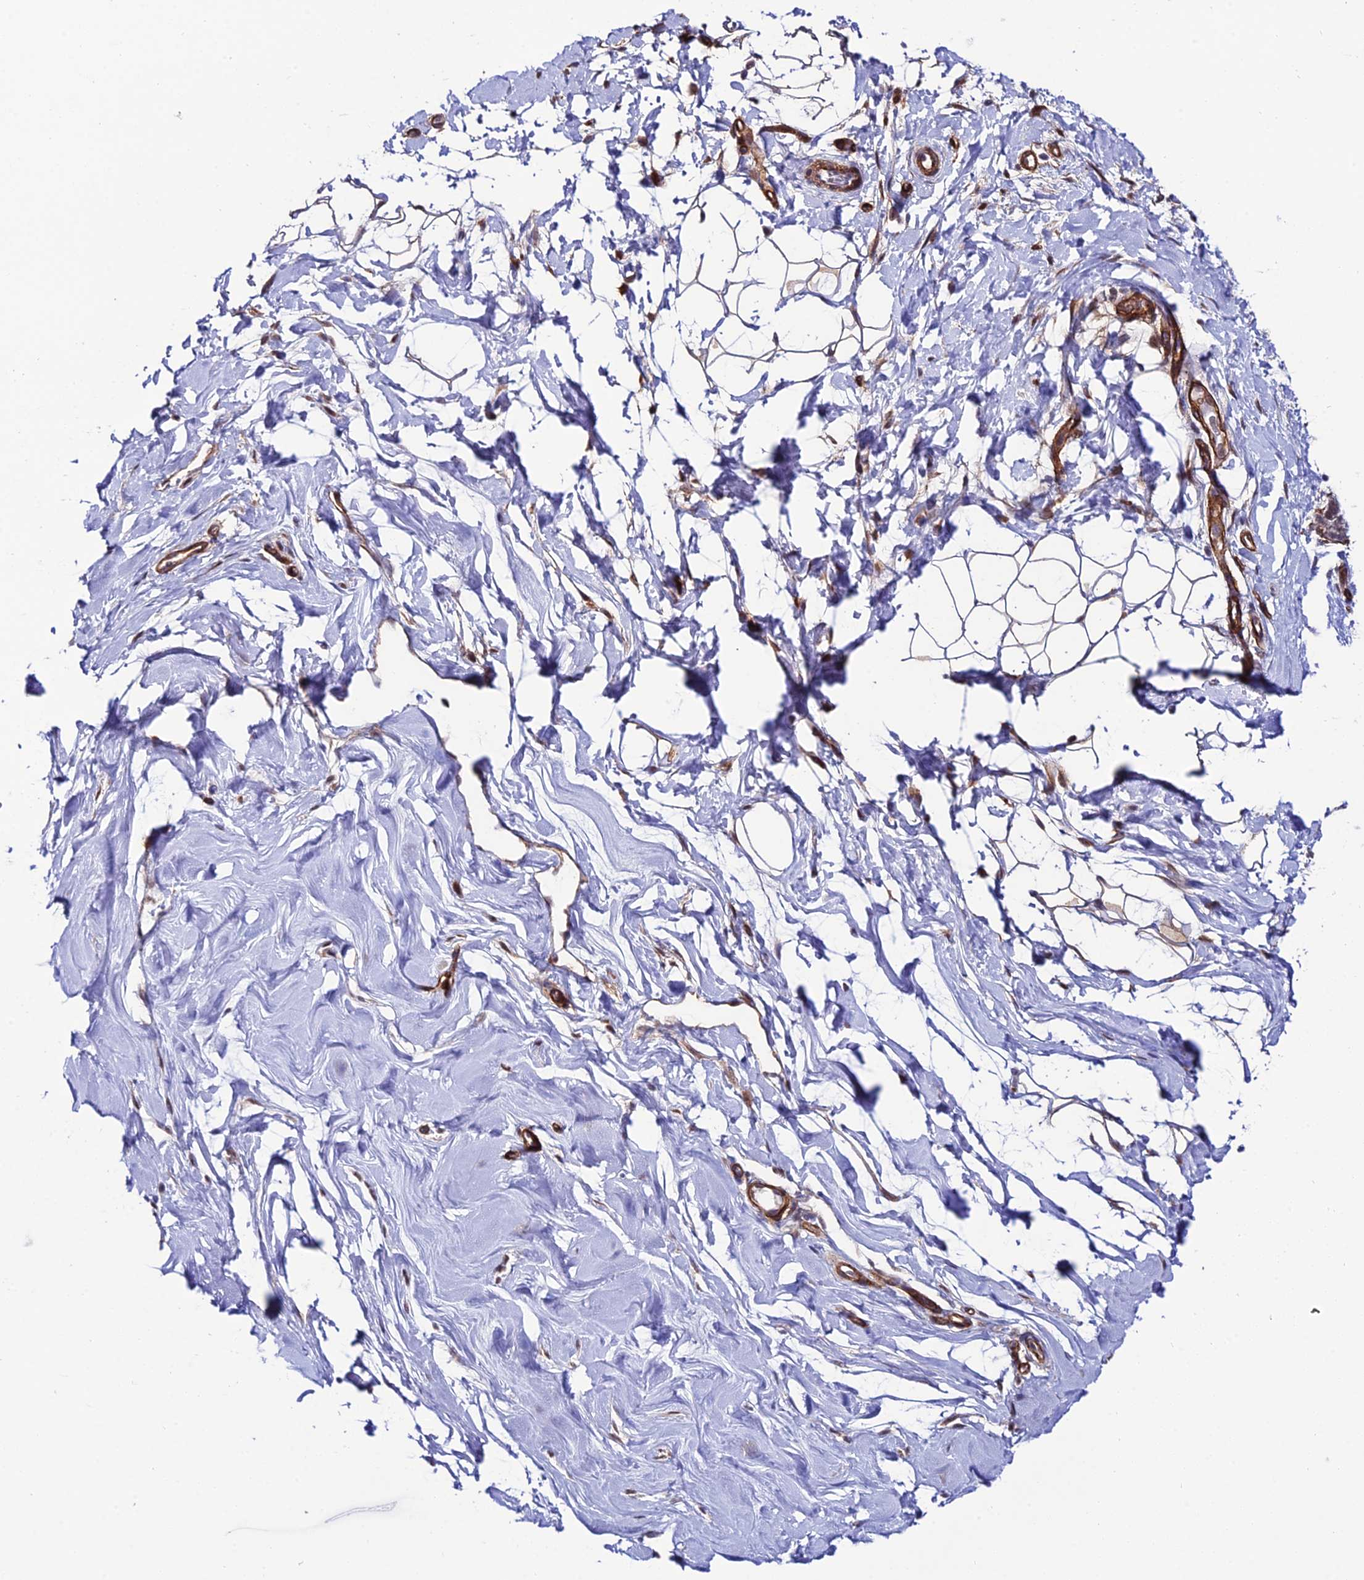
{"staining": {"intensity": "negative", "quantity": "none", "location": "none"}, "tissue": "adipose tissue", "cell_type": "Adipocytes", "image_type": "normal", "snomed": [{"axis": "morphology", "description": "Normal tissue, NOS"}, {"axis": "topography", "description": "Breast"}], "caption": "The histopathology image demonstrates no significant expression in adipocytes of adipose tissue.", "gene": "SYT15B", "patient": {"sex": "female", "age": 26}}